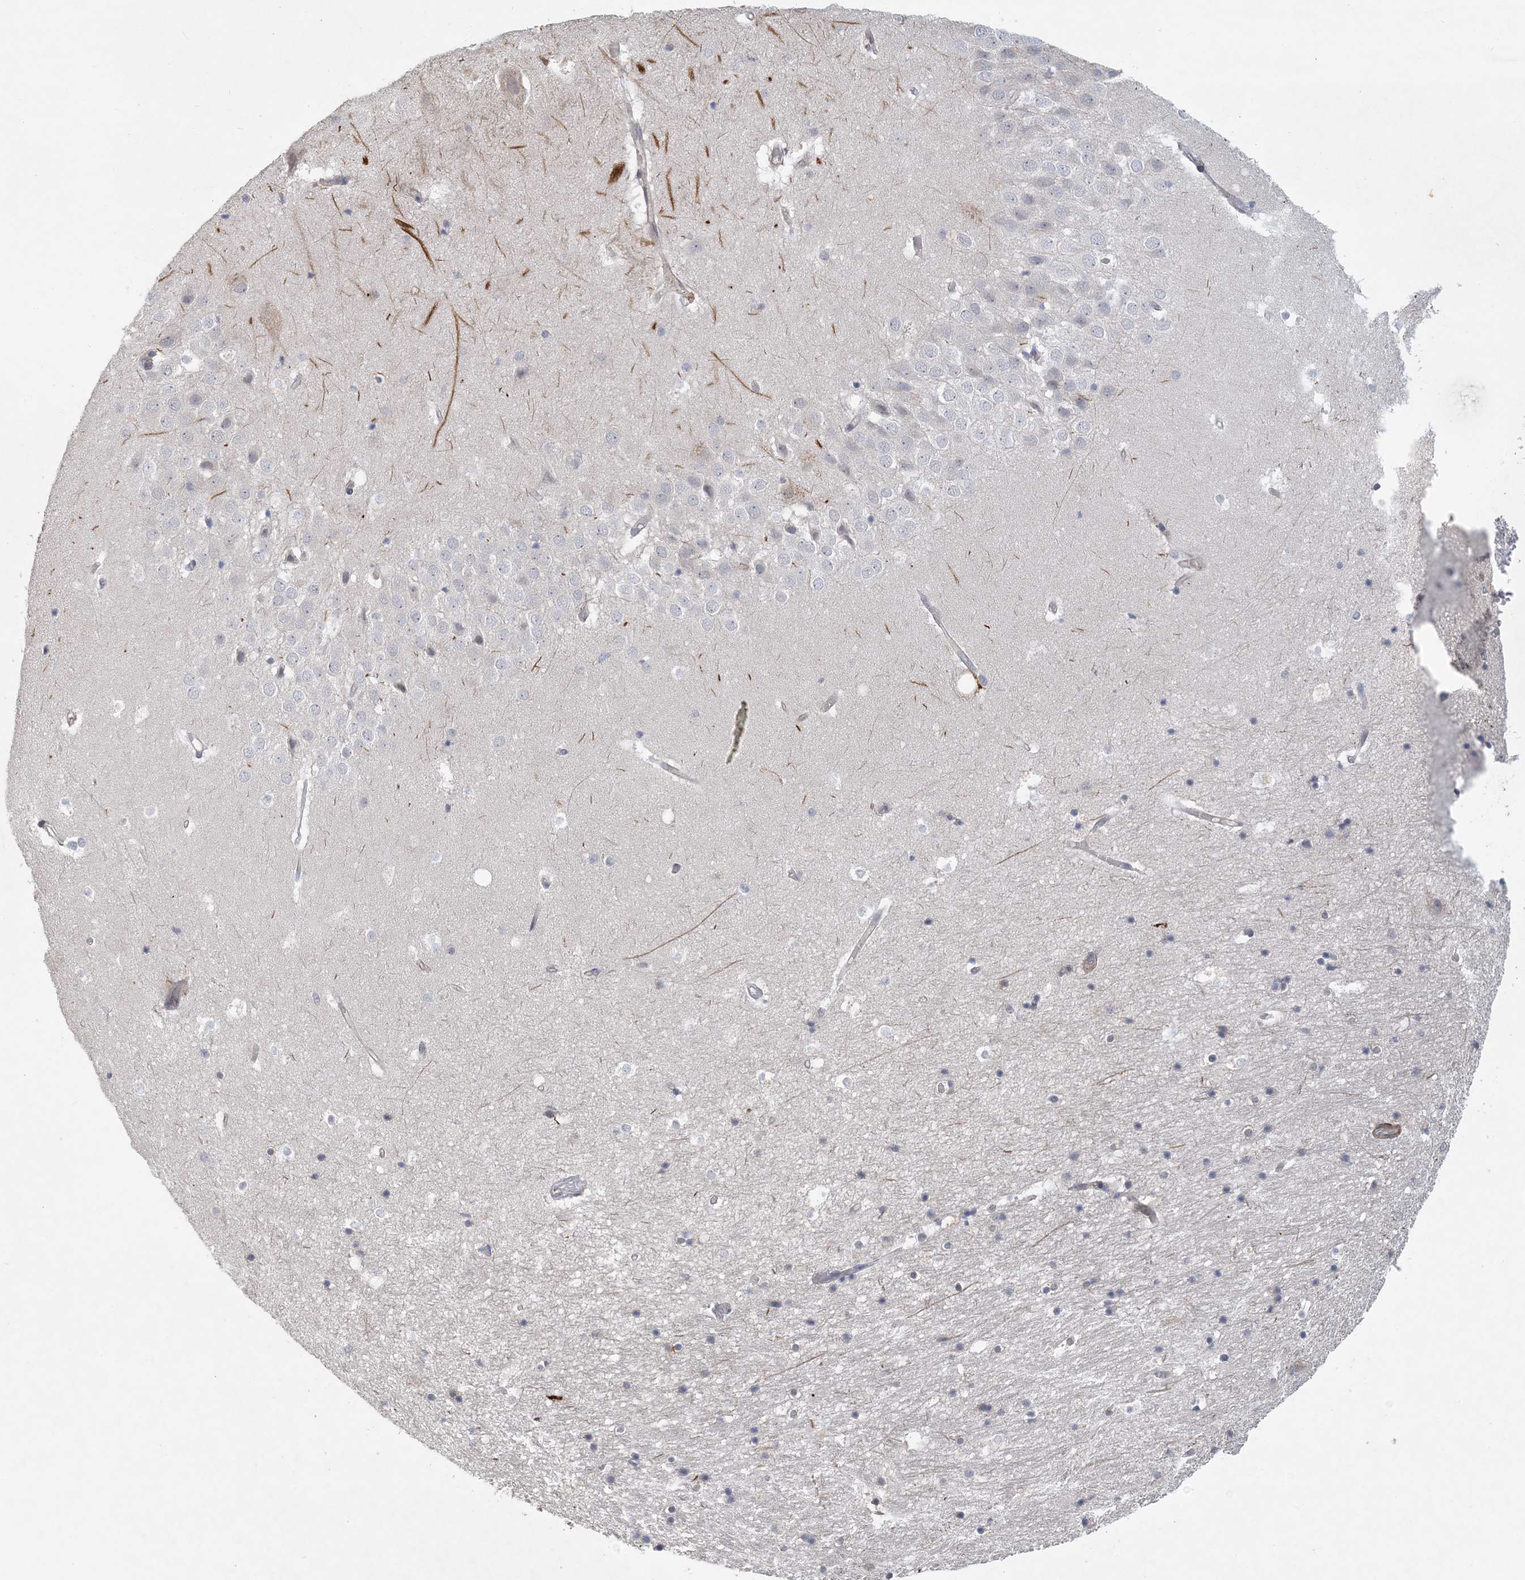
{"staining": {"intensity": "negative", "quantity": "none", "location": "none"}, "tissue": "hippocampus", "cell_type": "Glial cells", "image_type": "normal", "snomed": [{"axis": "morphology", "description": "Normal tissue, NOS"}, {"axis": "topography", "description": "Hippocampus"}], "caption": "DAB immunohistochemical staining of unremarkable human hippocampus exhibits no significant positivity in glial cells. Brightfield microscopy of immunohistochemistry (IHC) stained with DAB (3,3'-diaminobenzidine) (brown) and hematoxylin (blue), captured at high magnification.", "gene": "MAP4K5", "patient": {"sex": "female", "age": 52}}